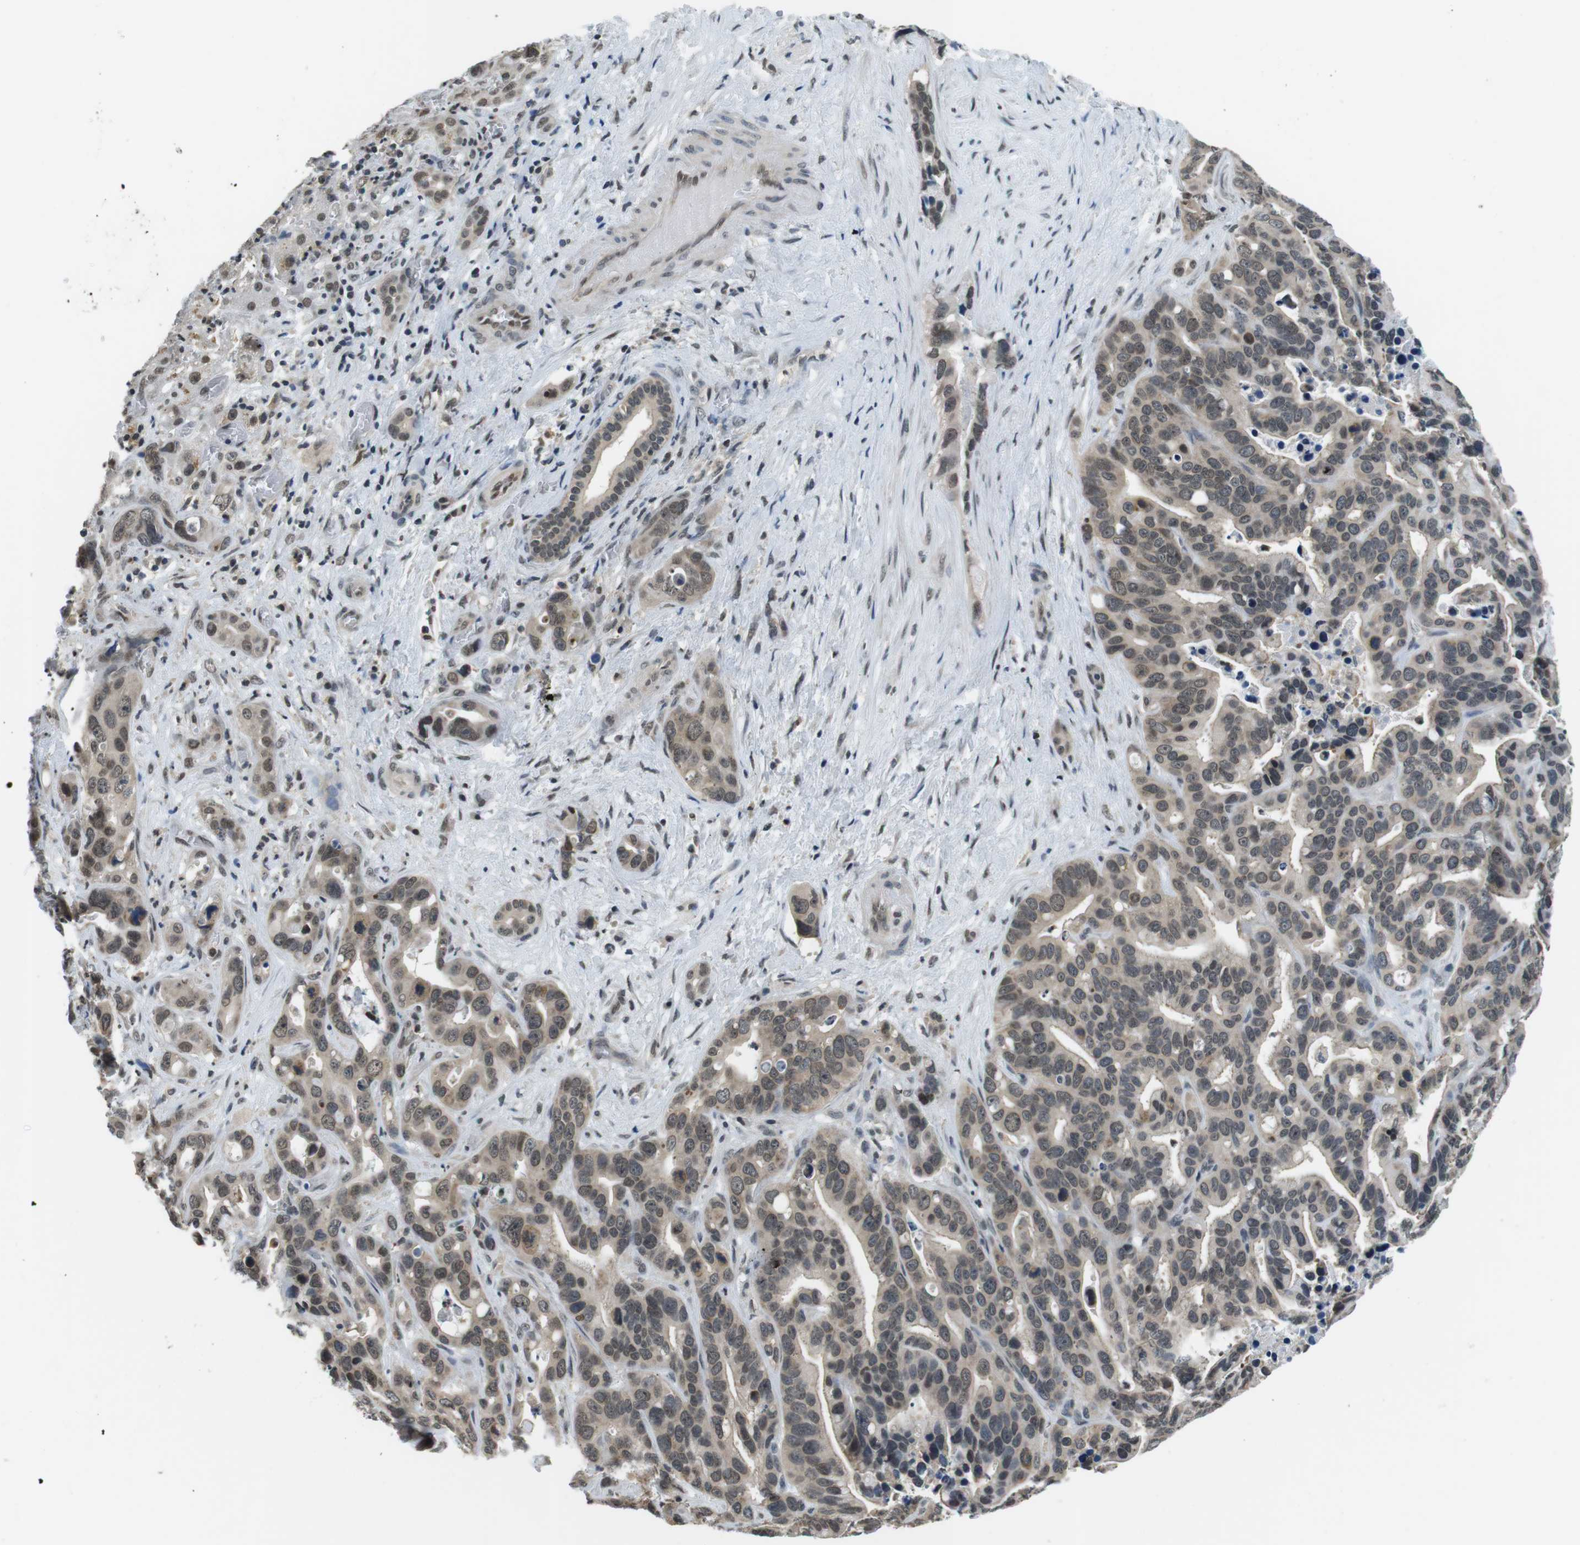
{"staining": {"intensity": "weak", "quantity": ">75%", "location": "cytoplasmic/membranous,nuclear"}, "tissue": "liver cancer", "cell_type": "Tumor cells", "image_type": "cancer", "snomed": [{"axis": "morphology", "description": "Cholangiocarcinoma"}, {"axis": "topography", "description": "Liver"}], "caption": "DAB (3,3'-diaminobenzidine) immunohistochemical staining of human liver cholangiocarcinoma shows weak cytoplasmic/membranous and nuclear protein staining in approximately >75% of tumor cells.", "gene": "NEK4", "patient": {"sex": "female", "age": 65}}